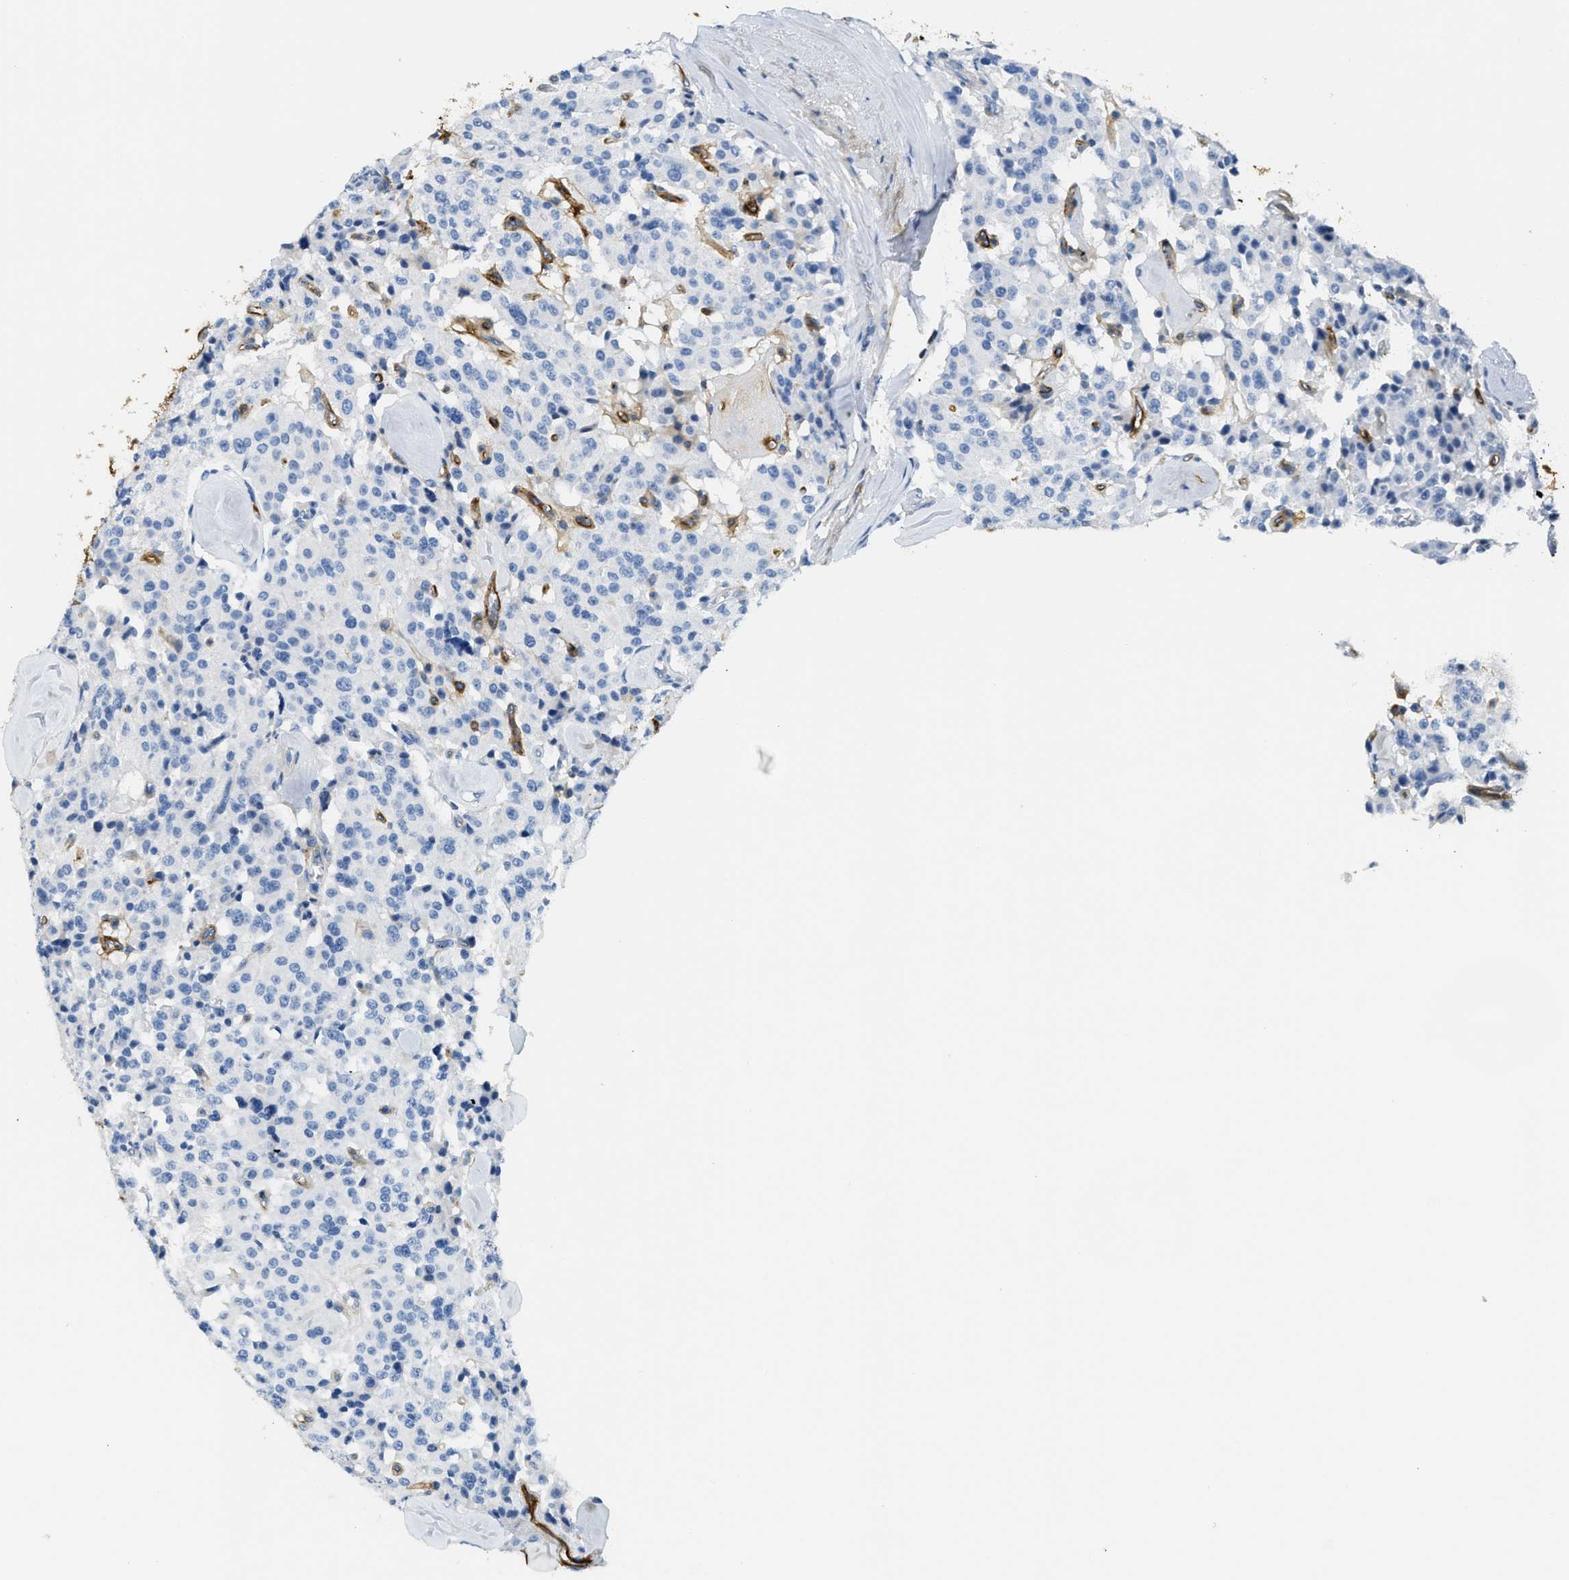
{"staining": {"intensity": "negative", "quantity": "none", "location": "none"}, "tissue": "carcinoid", "cell_type": "Tumor cells", "image_type": "cancer", "snomed": [{"axis": "morphology", "description": "Carcinoid, malignant, NOS"}, {"axis": "topography", "description": "Lung"}], "caption": "An image of carcinoid stained for a protein reveals no brown staining in tumor cells. (Brightfield microscopy of DAB immunohistochemistry at high magnification).", "gene": "COL15A1", "patient": {"sex": "male", "age": 30}}